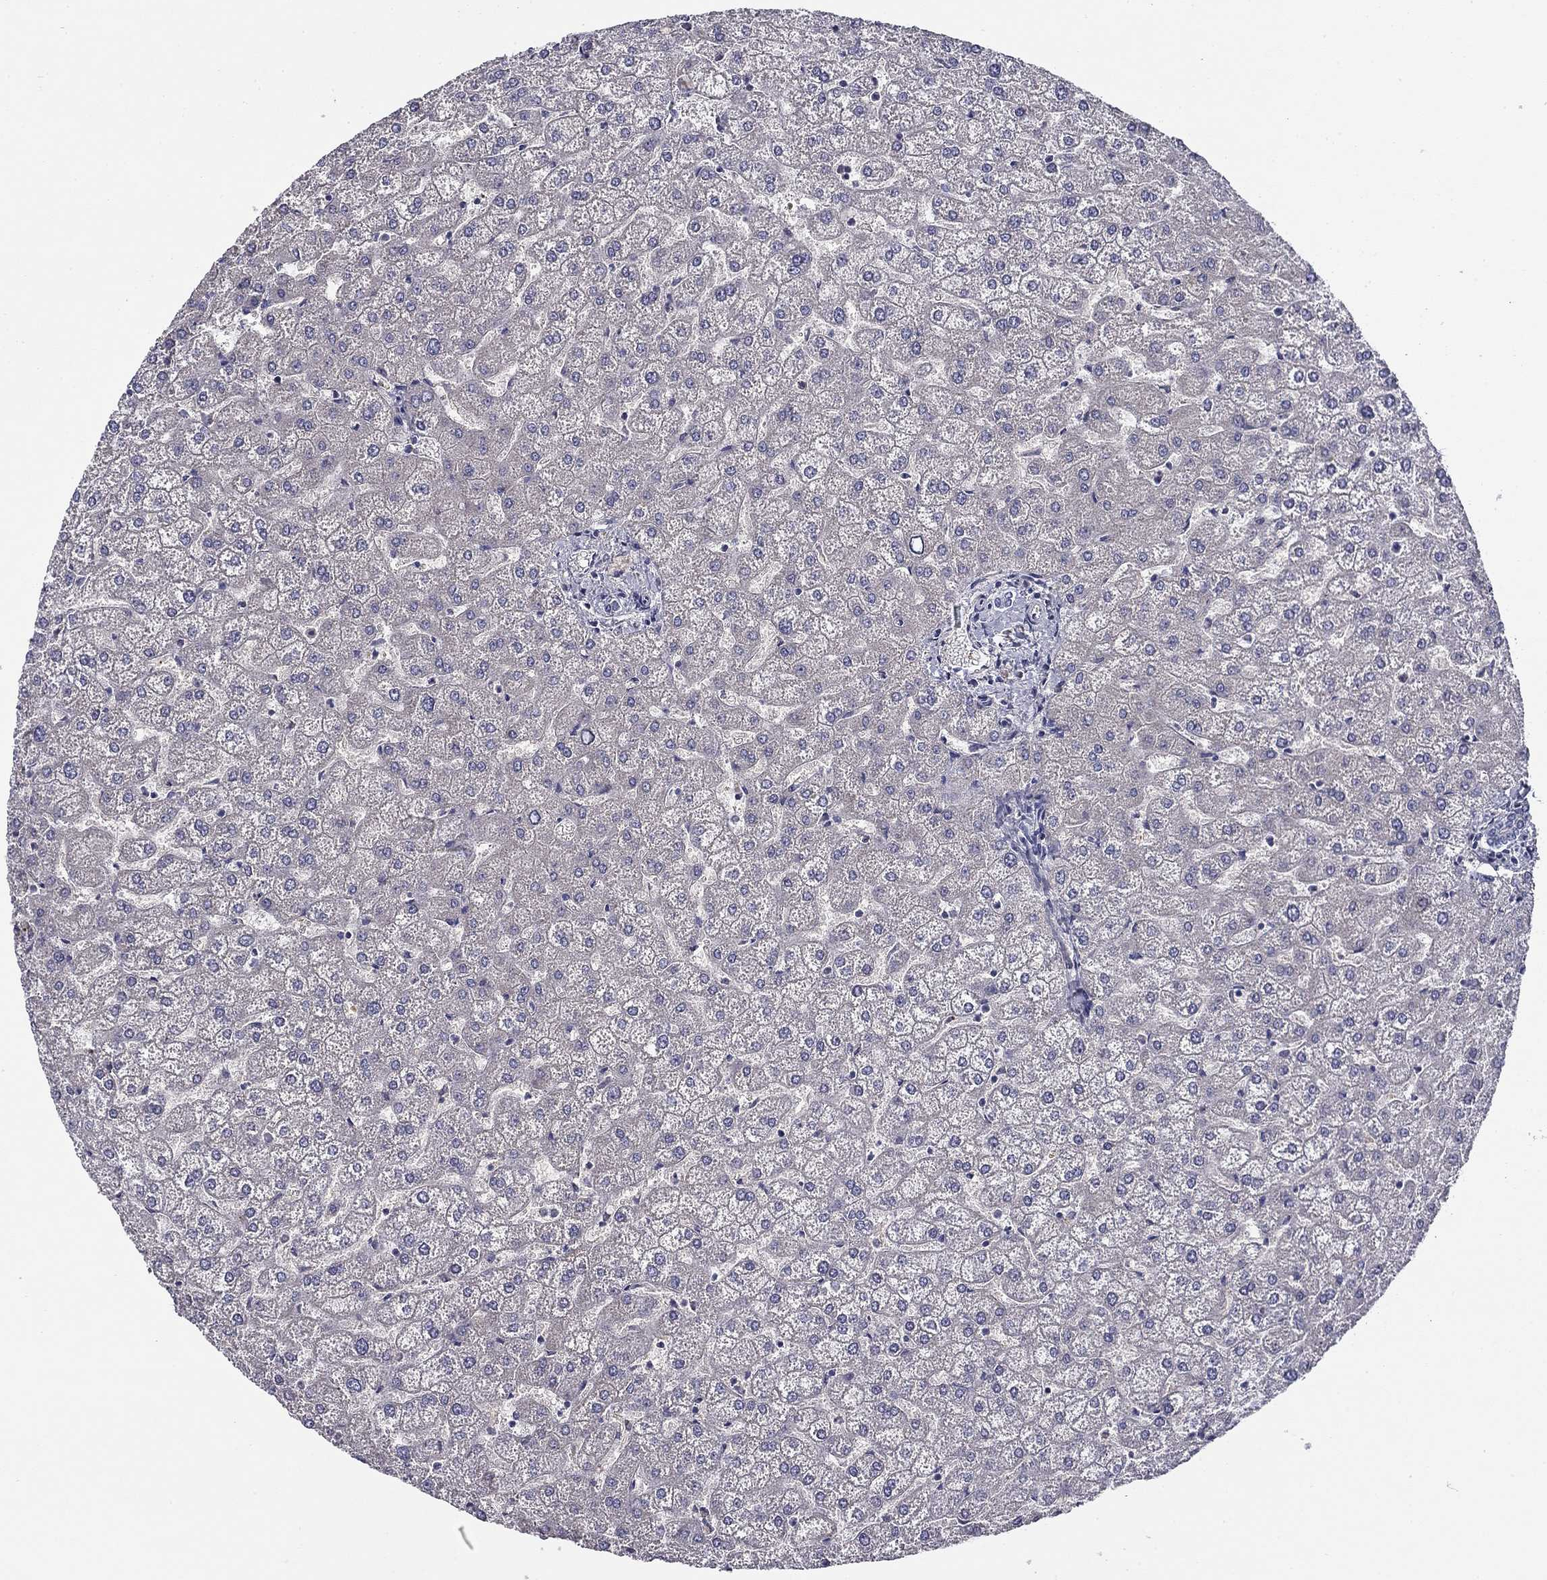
{"staining": {"intensity": "negative", "quantity": "none", "location": "none"}, "tissue": "liver", "cell_type": "Cholangiocytes", "image_type": "normal", "snomed": [{"axis": "morphology", "description": "Normal tissue, NOS"}, {"axis": "topography", "description": "Liver"}], "caption": "IHC of normal human liver displays no positivity in cholangiocytes.", "gene": "CPLX4", "patient": {"sex": "female", "age": 32}}